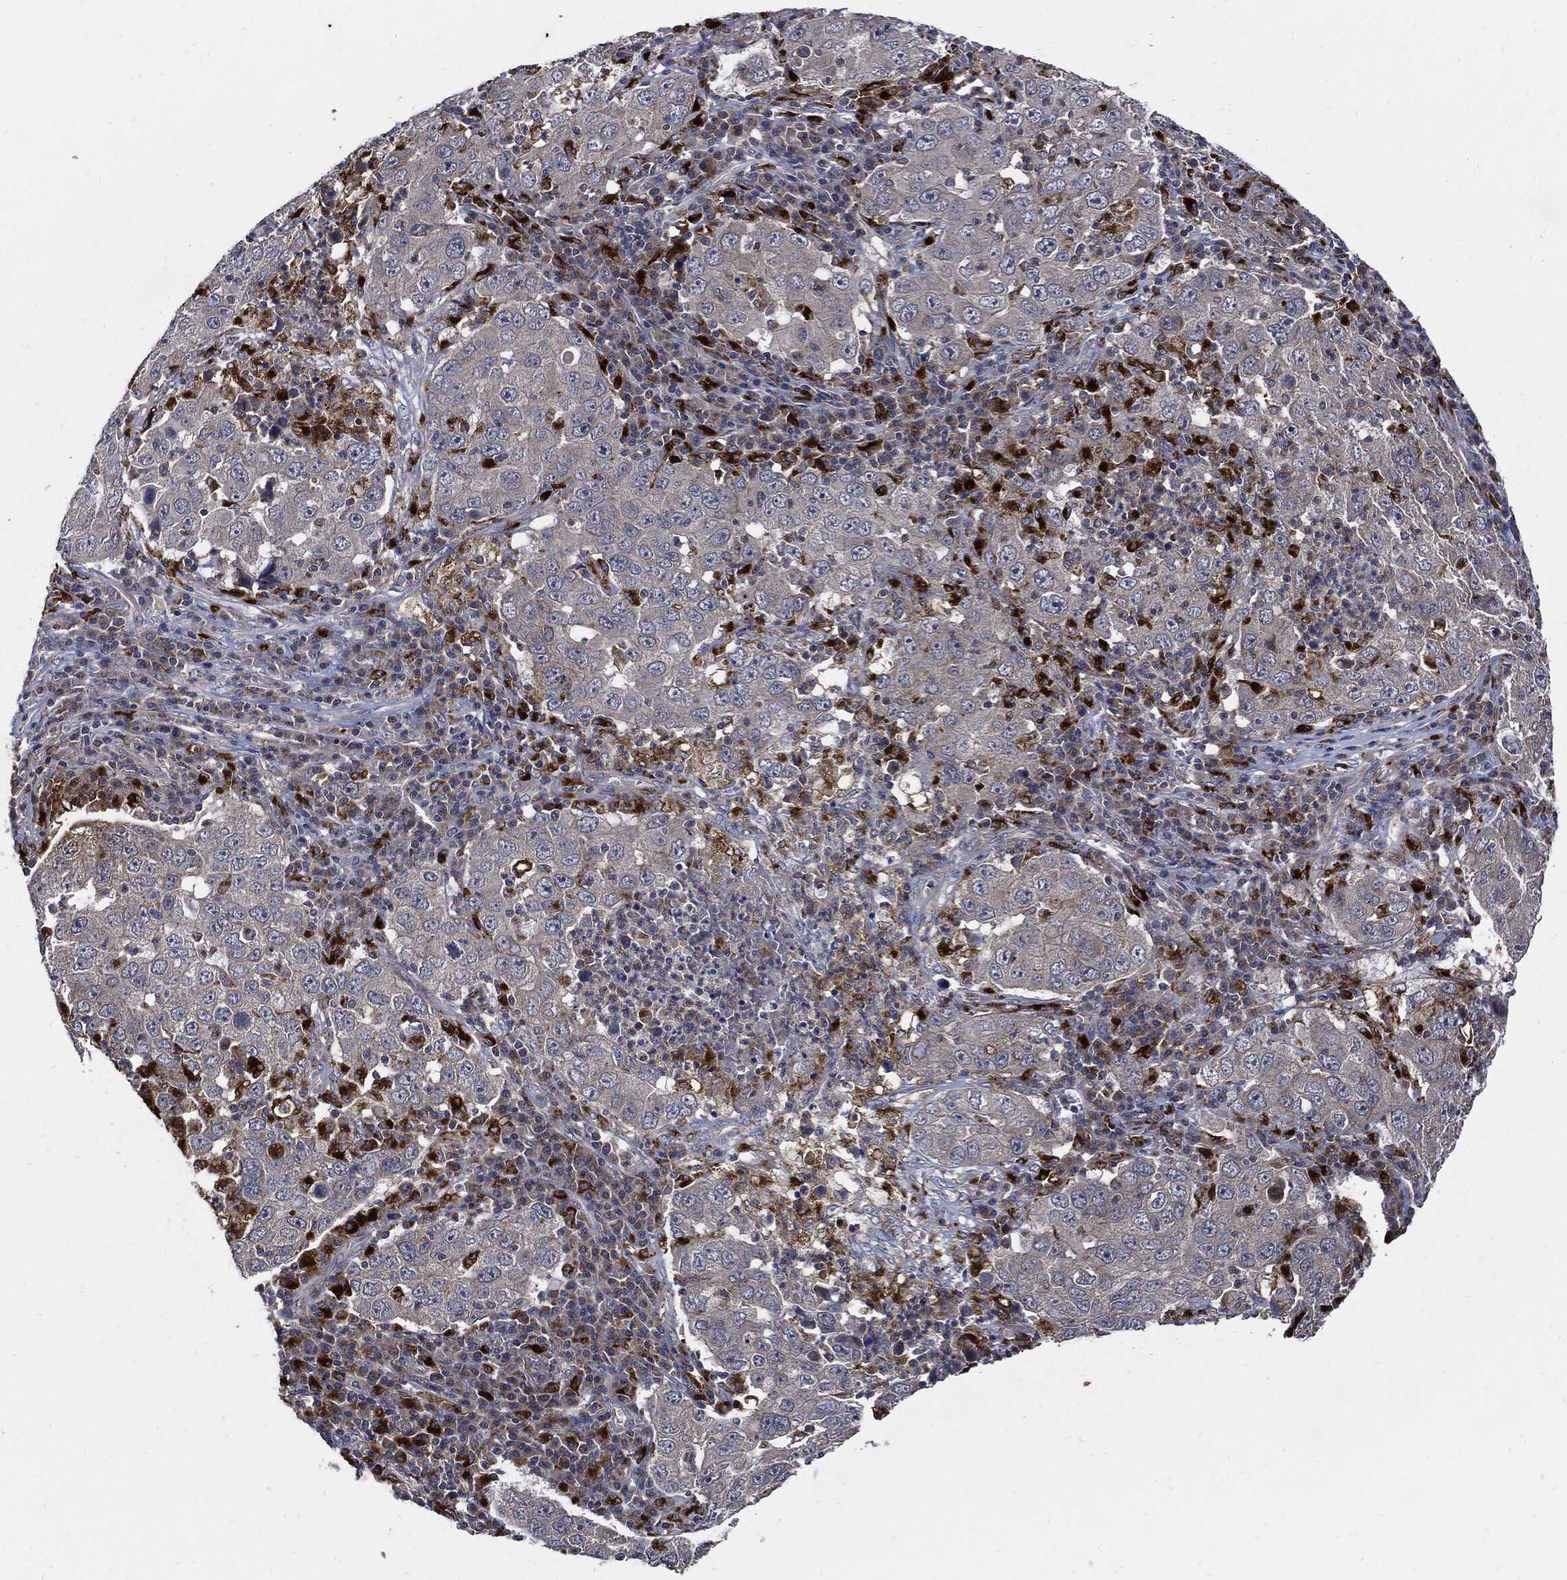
{"staining": {"intensity": "negative", "quantity": "none", "location": "none"}, "tissue": "lung cancer", "cell_type": "Tumor cells", "image_type": "cancer", "snomed": [{"axis": "morphology", "description": "Adenocarcinoma, NOS"}, {"axis": "topography", "description": "Lung"}], "caption": "Image shows no protein expression in tumor cells of adenocarcinoma (lung) tissue.", "gene": "SLC31A2", "patient": {"sex": "male", "age": 73}}